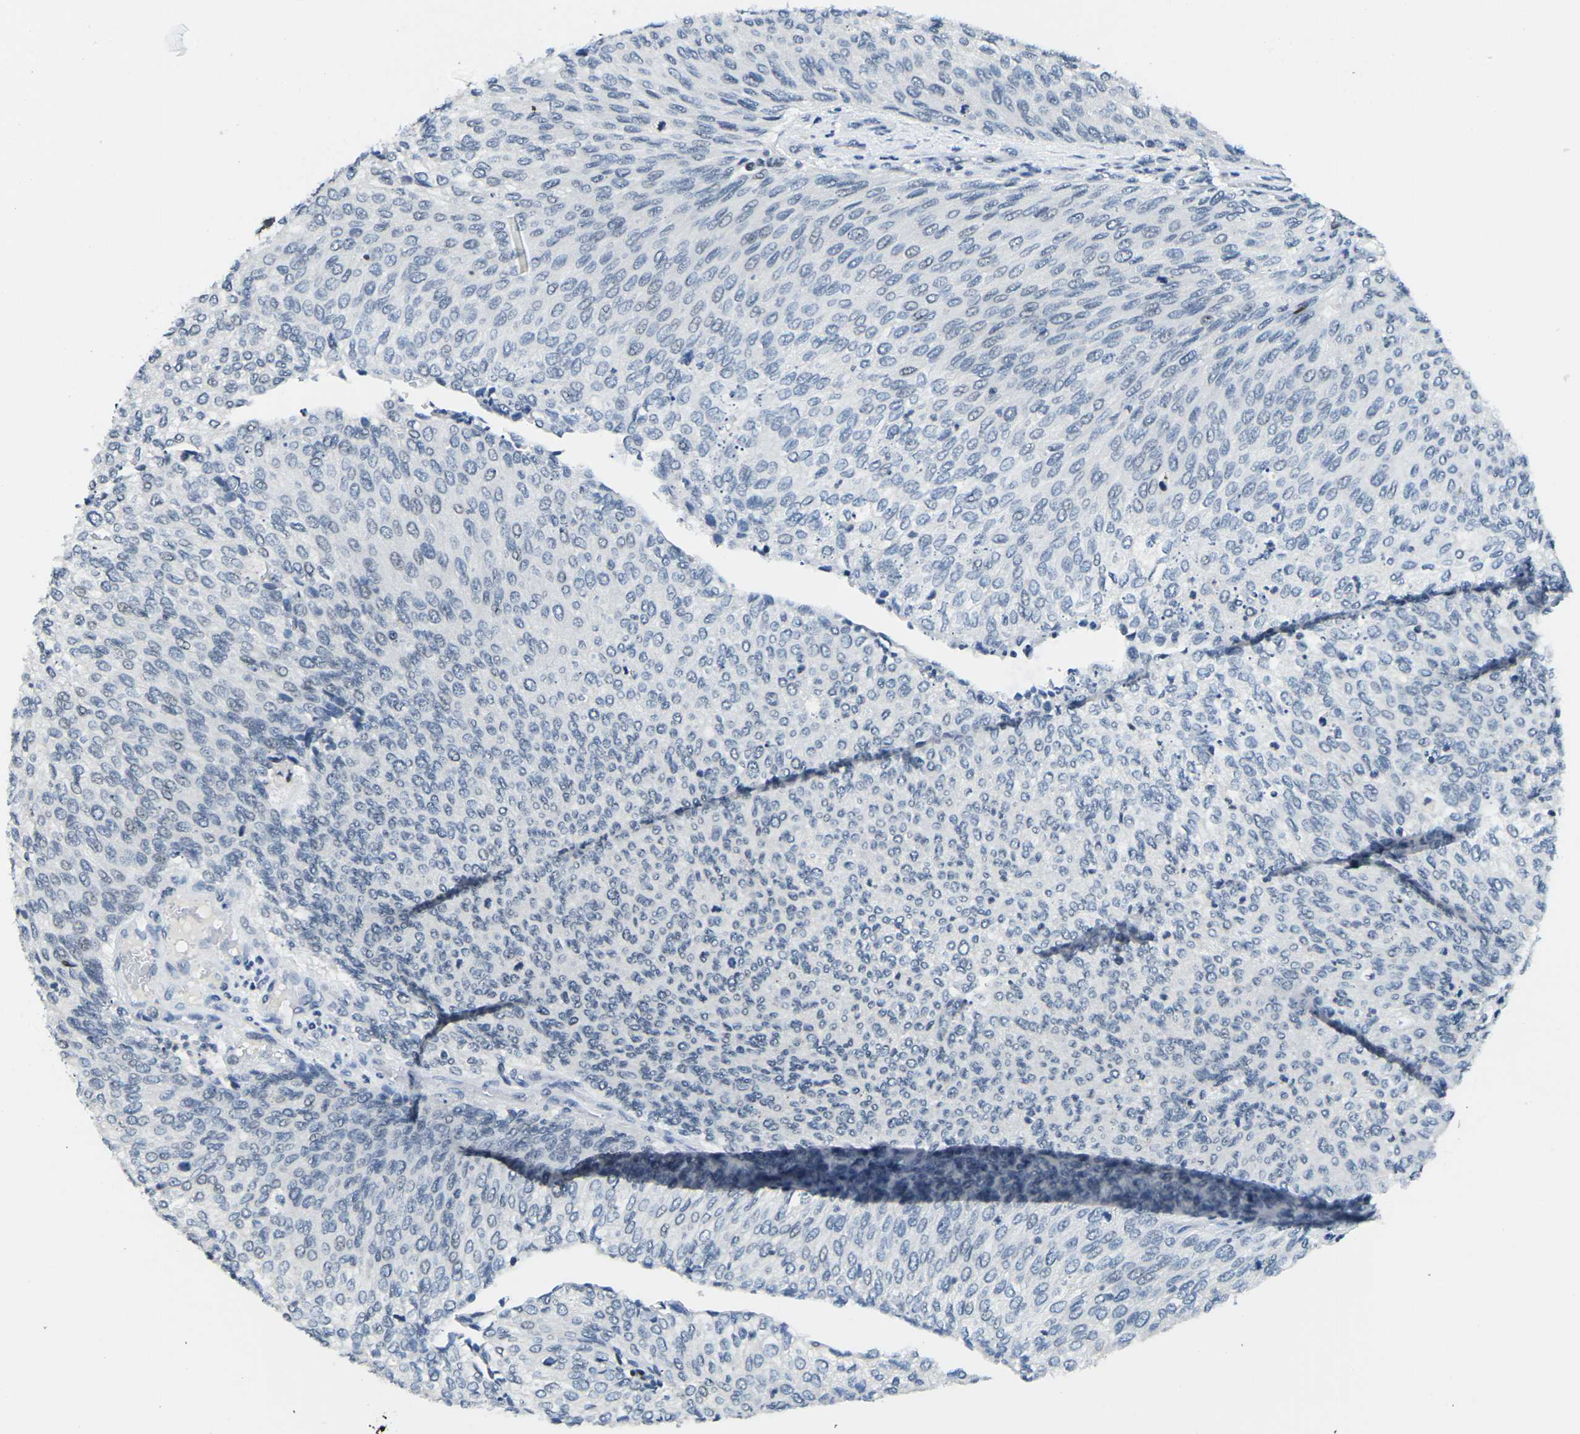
{"staining": {"intensity": "moderate", "quantity": "<25%", "location": "nuclear"}, "tissue": "urothelial cancer", "cell_type": "Tumor cells", "image_type": "cancer", "snomed": [{"axis": "morphology", "description": "Urothelial carcinoma, Low grade"}, {"axis": "topography", "description": "Urinary bladder"}], "caption": "There is low levels of moderate nuclear expression in tumor cells of urothelial cancer, as demonstrated by immunohistochemical staining (brown color).", "gene": "PRPF8", "patient": {"sex": "female", "age": 79}}